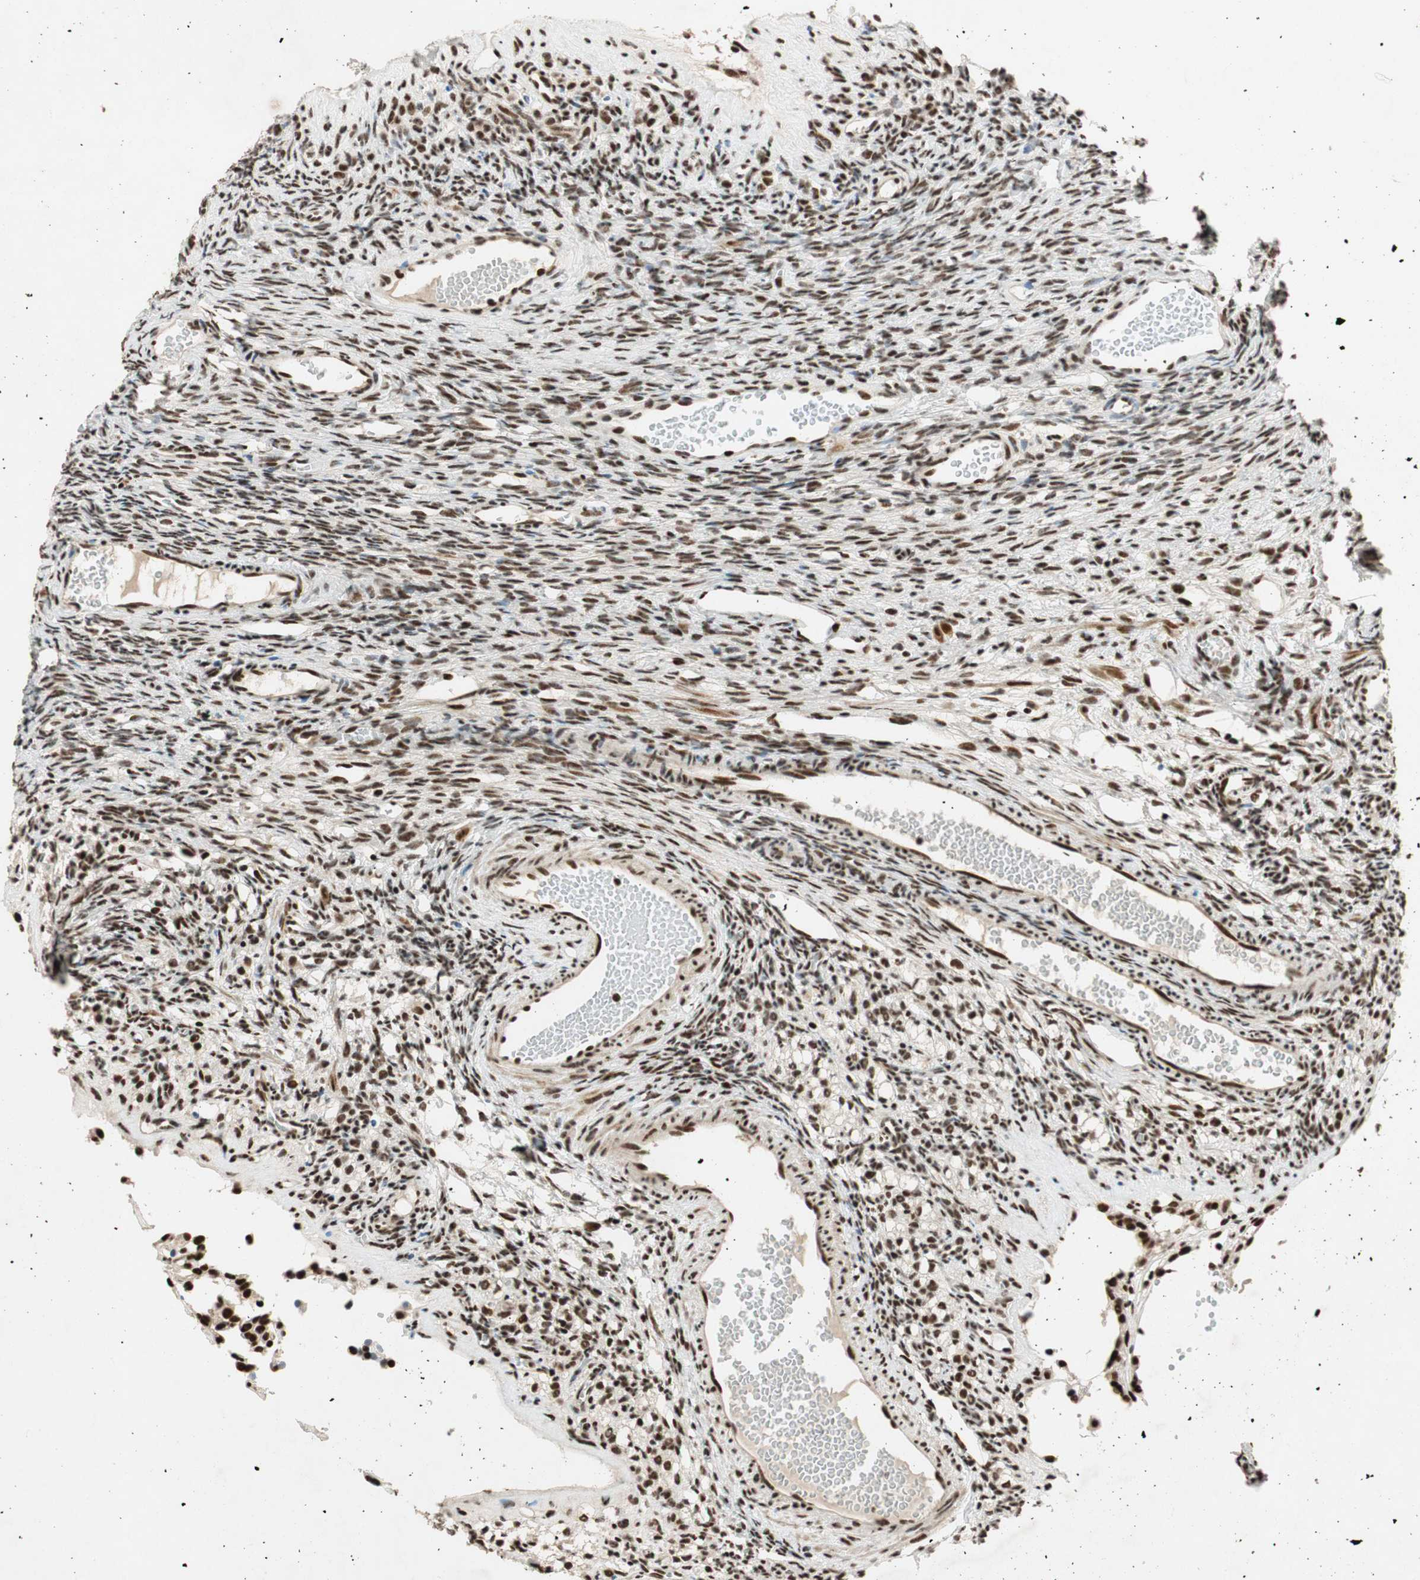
{"staining": {"intensity": "strong", "quantity": ">75%", "location": "nuclear"}, "tissue": "ovary", "cell_type": "Ovarian stroma cells", "image_type": "normal", "snomed": [{"axis": "morphology", "description": "Normal tissue, NOS"}, {"axis": "topography", "description": "Ovary"}], "caption": "Strong nuclear staining for a protein is identified in approximately >75% of ovarian stroma cells of benign ovary using immunohistochemistry.", "gene": "NCBP3", "patient": {"sex": "female", "age": 35}}